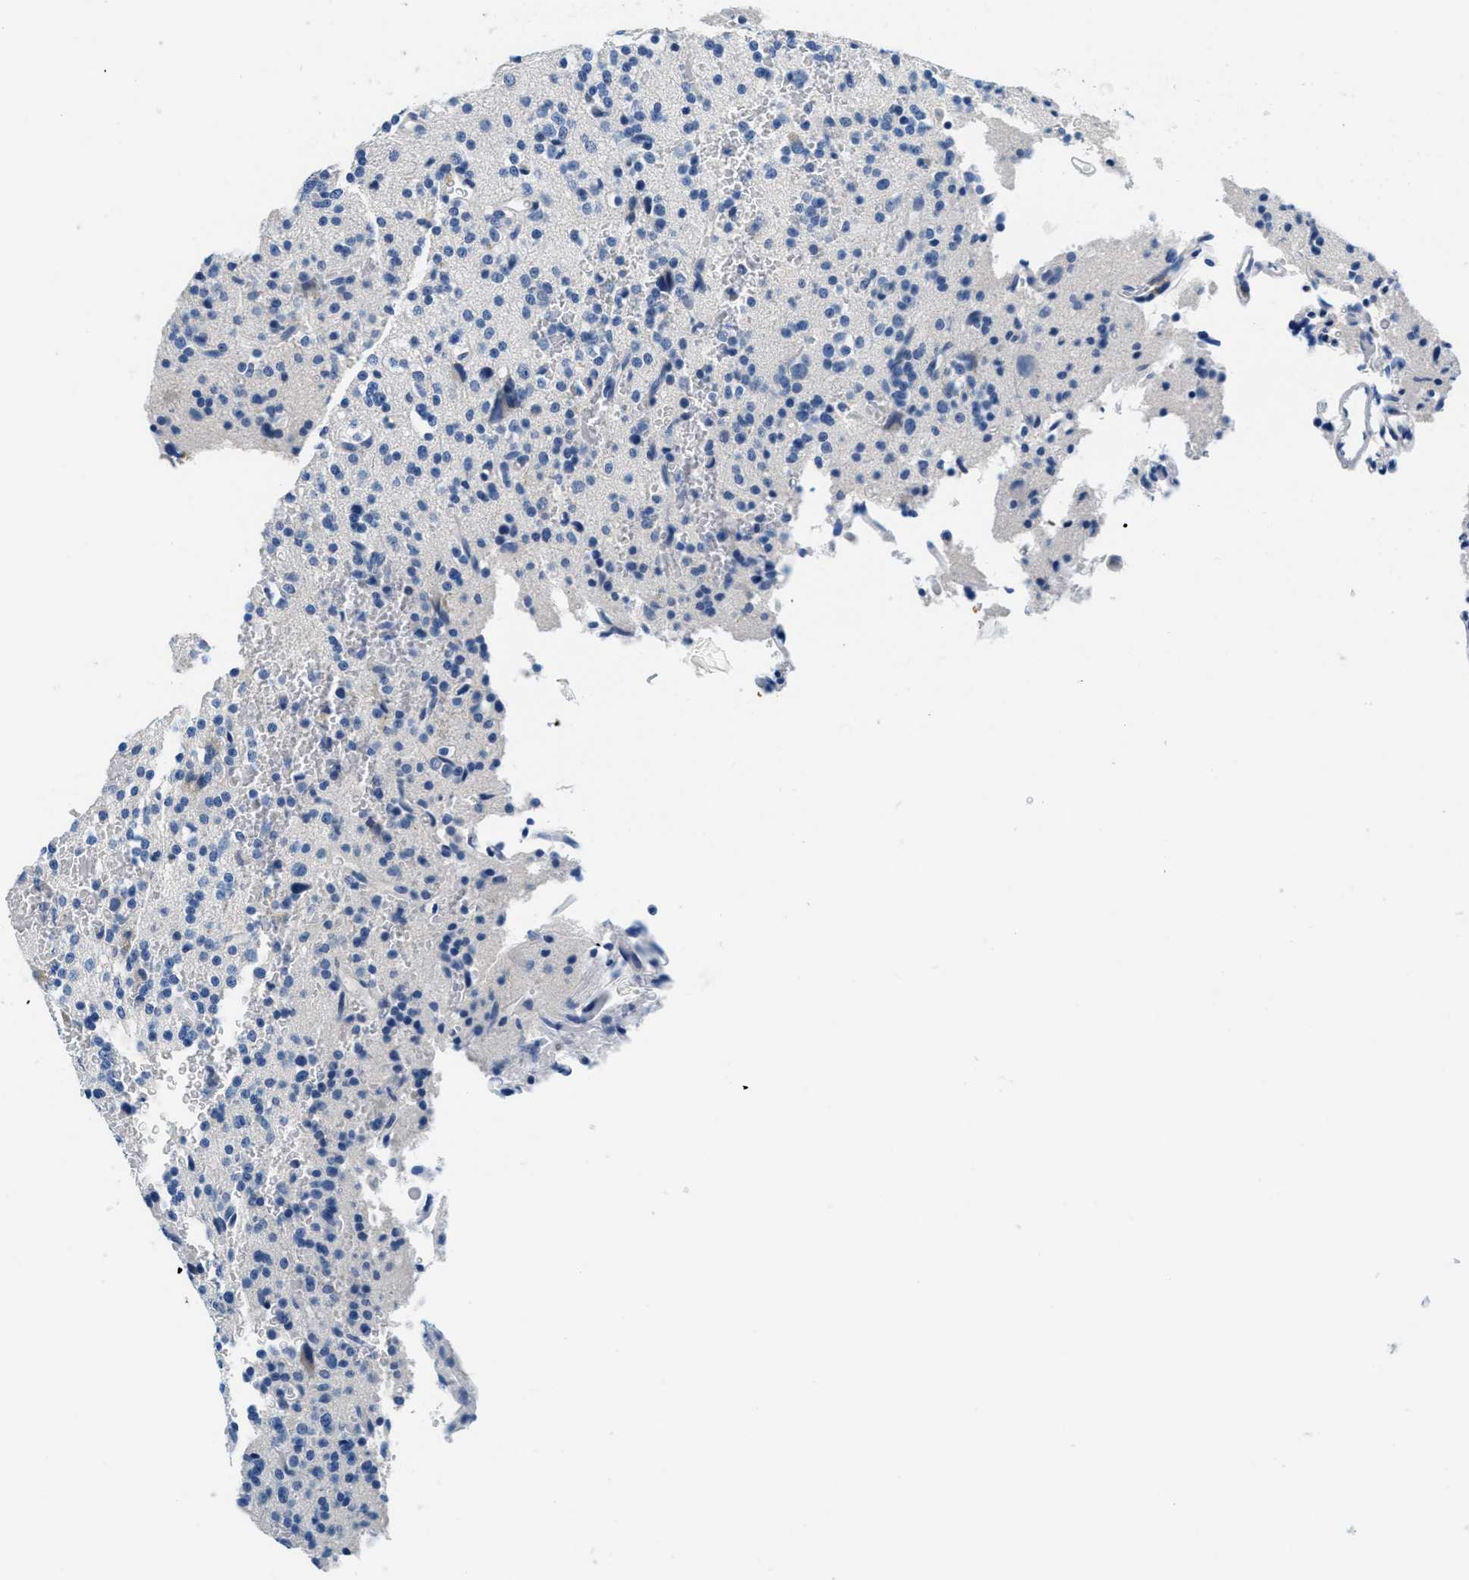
{"staining": {"intensity": "negative", "quantity": "none", "location": "none"}, "tissue": "glioma", "cell_type": "Tumor cells", "image_type": "cancer", "snomed": [{"axis": "morphology", "description": "Glioma, malignant, High grade"}, {"axis": "topography", "description": "Brain"}], "caption": "DAB immunohistochemical staining of glioma shows no significant expression in tumor cells.", "gene": "GSTM3", "patient": {"sex": "male", "age": 47}}